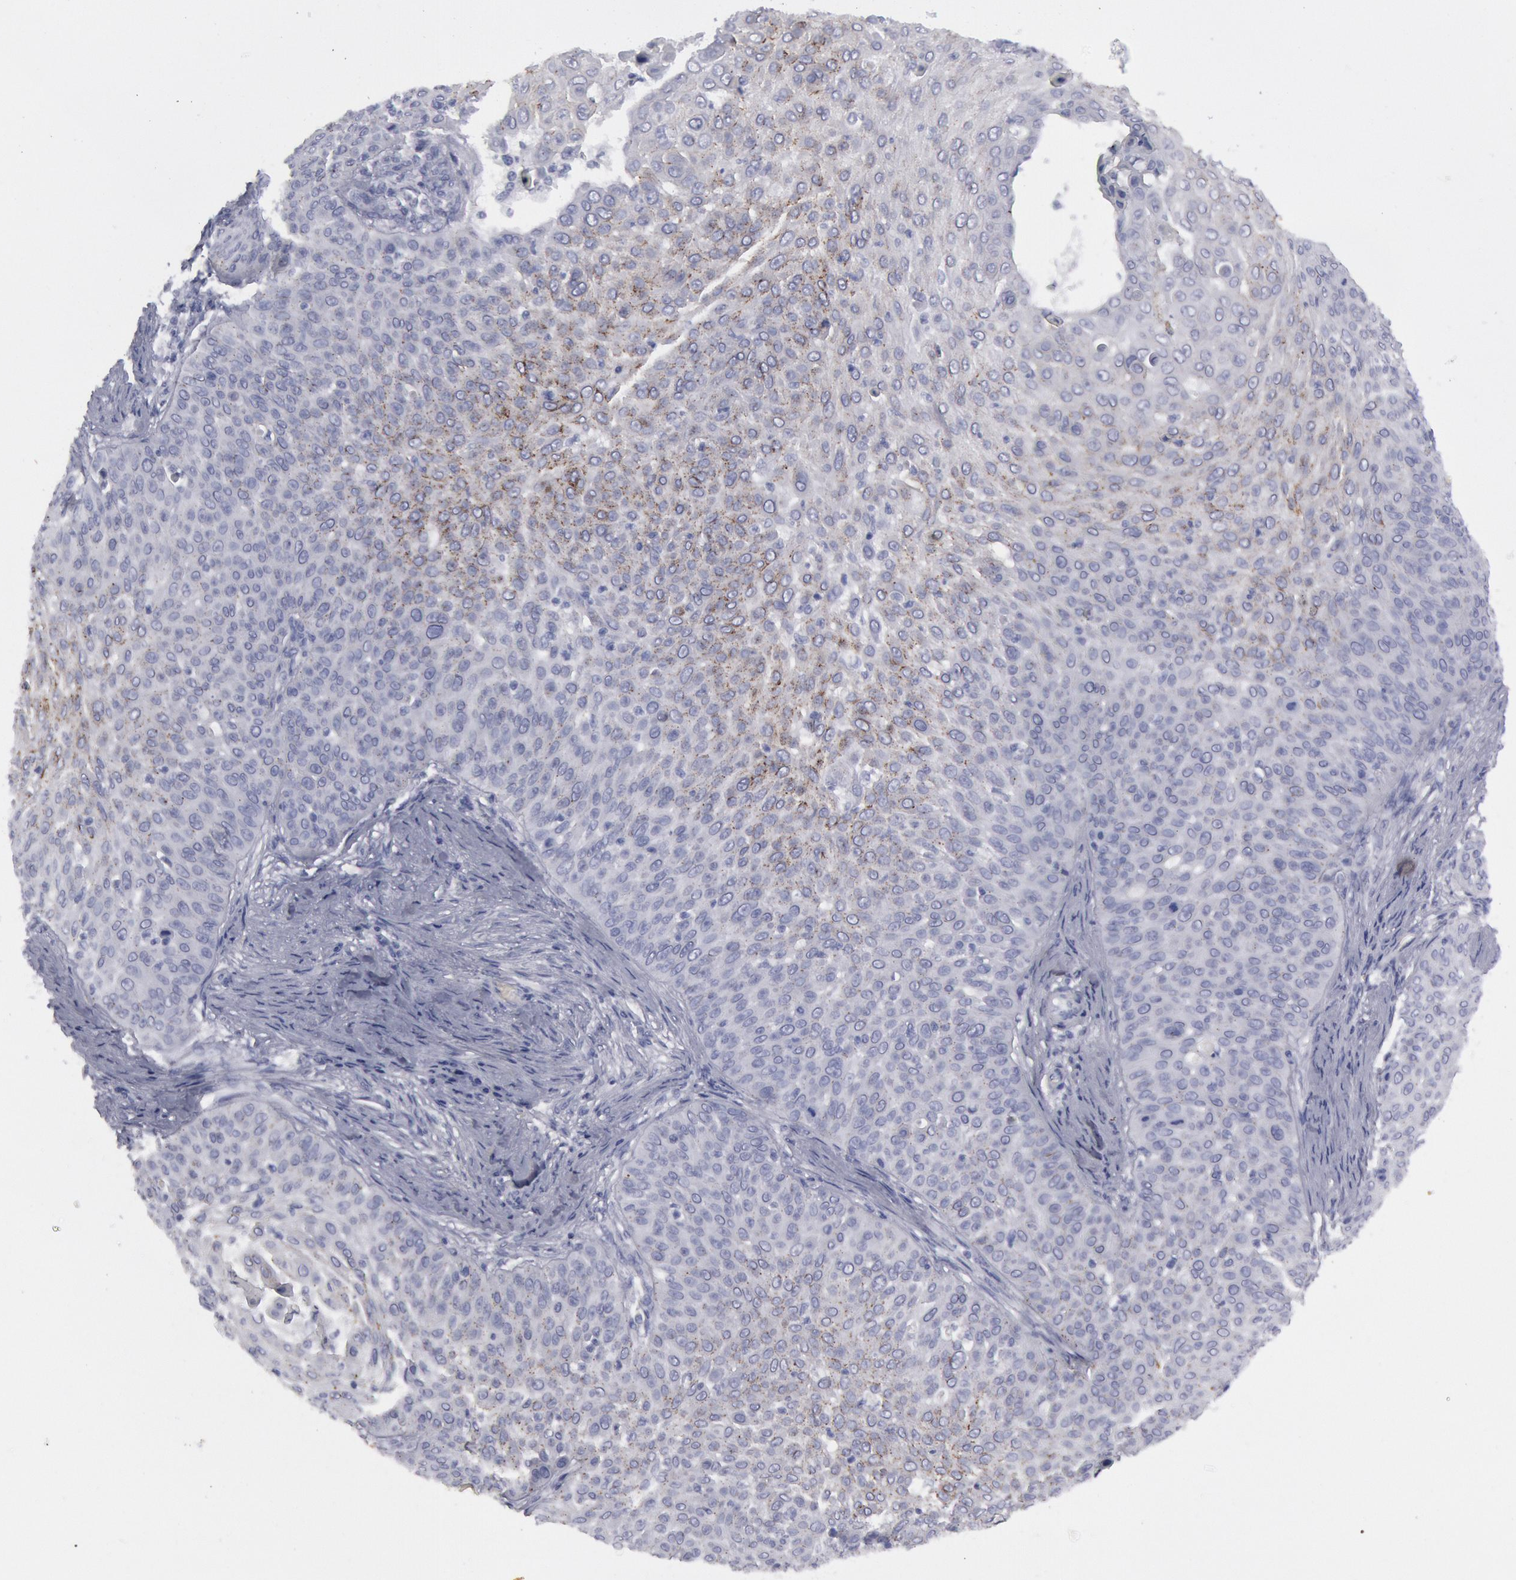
{"staining": {"intensity": "weak", "quantity": "25%-75%", "location": "cytoplasmic/membranous"}, "tissue": "skin cancer", "cell_type": "Tumor cells", "image_type": "cancer", "snomed": [{"axis": "morphology", "description": "Squamous cell carcinoma, NOS"}, {"axis": "topography", "description": "Skin"}], "caption": "Skin squamous cell carcinoma tissue shows weak cytoplasmic/membranous positivity in approximately 25%-75% of tumor cells The staining was performed using DAB, with brown indicating positive protein expression. Nuclei are stained blue with hematoxylin.", "gene": "FHL1", "patient": {"sex": "male", "age": 82}}